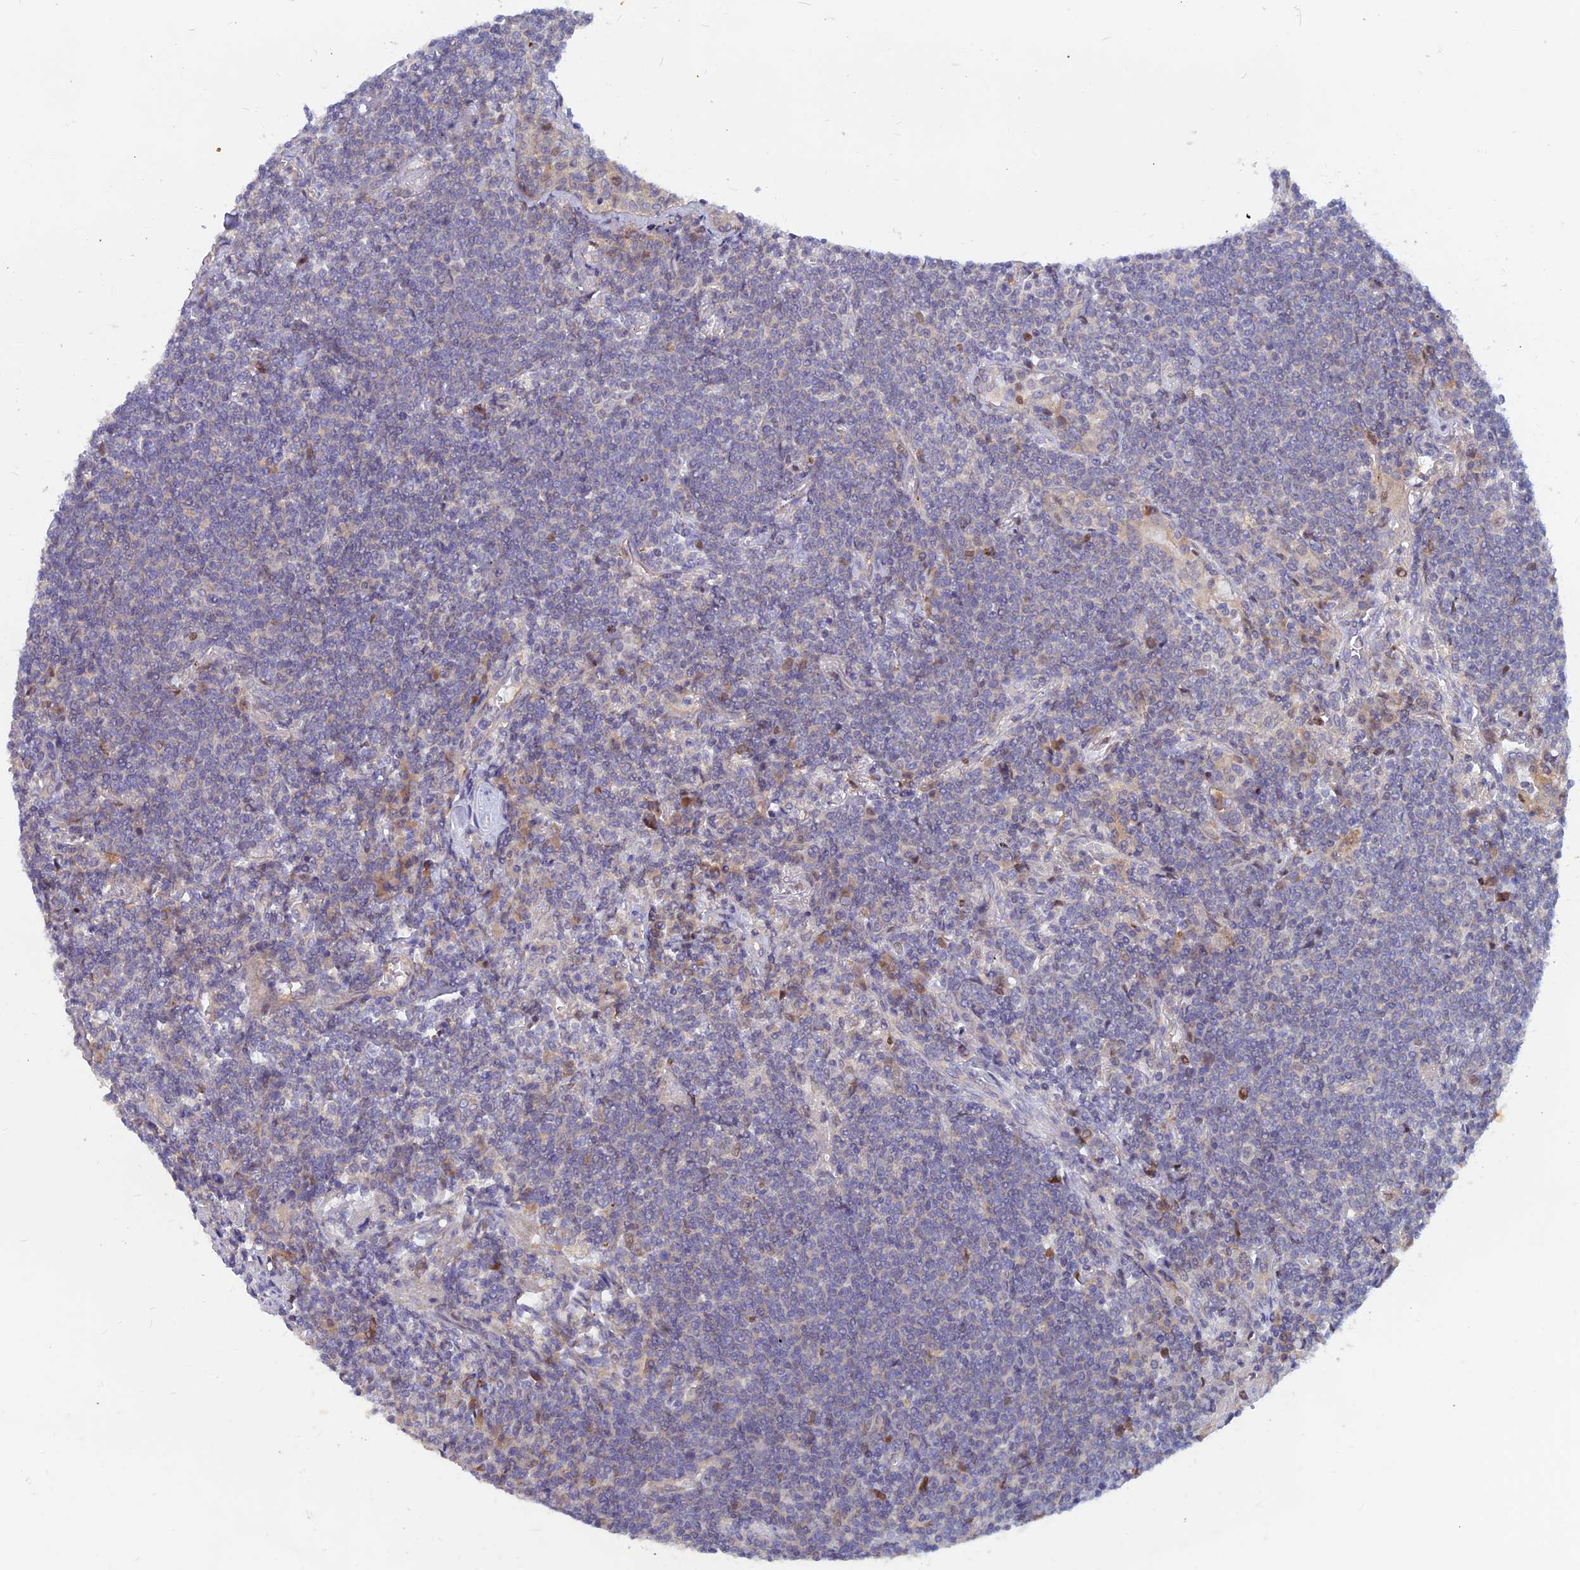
{"staining": {"intensity": "negative", "quantity": "none", "location": "none"}, "tissue": "lymphoma", "cell_type": "Tumor cells", "image_type": "cancer", "snomed": [{"axis": "morphology", "description": "Malignant lymphoma, non-Hodgkin's type, Low grade"}, {"axis": "topography", "description": "Lung"}], "caption": "Human malignant lymphoma, non-Hodgkin's type (low-grade) stained for a protein using immunohistochemistry (IHC) demonstrates no staining in tumor cells.", "gene": "DNAJC16", "patient": {"sex": "female", "age": 71}}